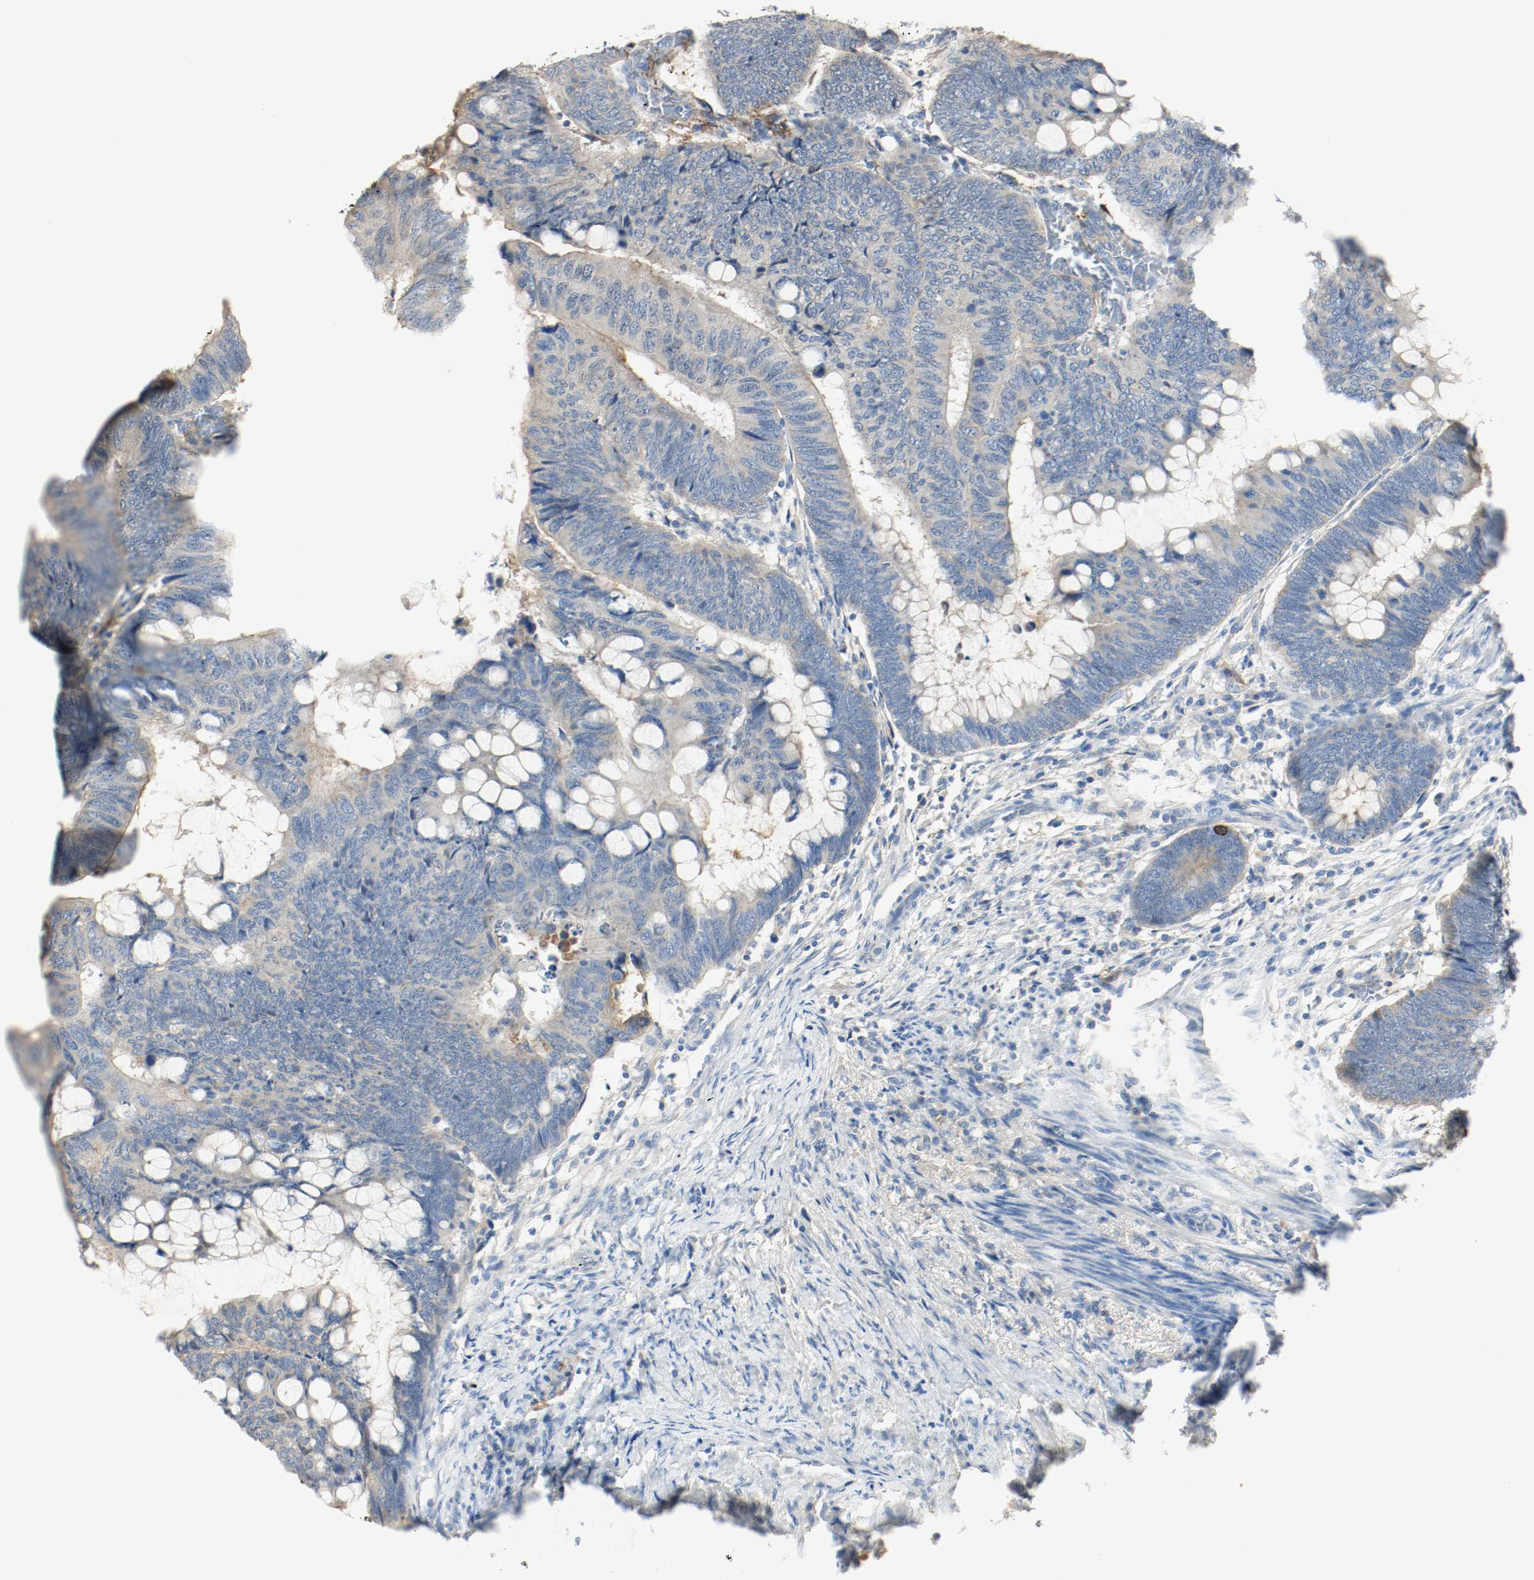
{"staining": {"intensity": "negative", "quantity": "none", "location": "none"}, "tissue": "colorectal cancer", "cell_type": "Tumor cells", "image_type": "cancer", "snomed": [{"axis": "morphology", "description": "Normal tissue, NOS"}, {"axis": "morphology", "description": "Adenocarcinoma, NOS"}, {"axis": "topography", "description": "Rectum"}, {"axis": "topography", "description": "Peripheral nerve tissue"}], "caption": "A high-resolution photomicrograph shows IHC staining of adenocarcinoma (colorectal), which displays no significant expression in tumor cells.", "gene": "MELTF", "patient": {"sex": "male", "age": 92}}